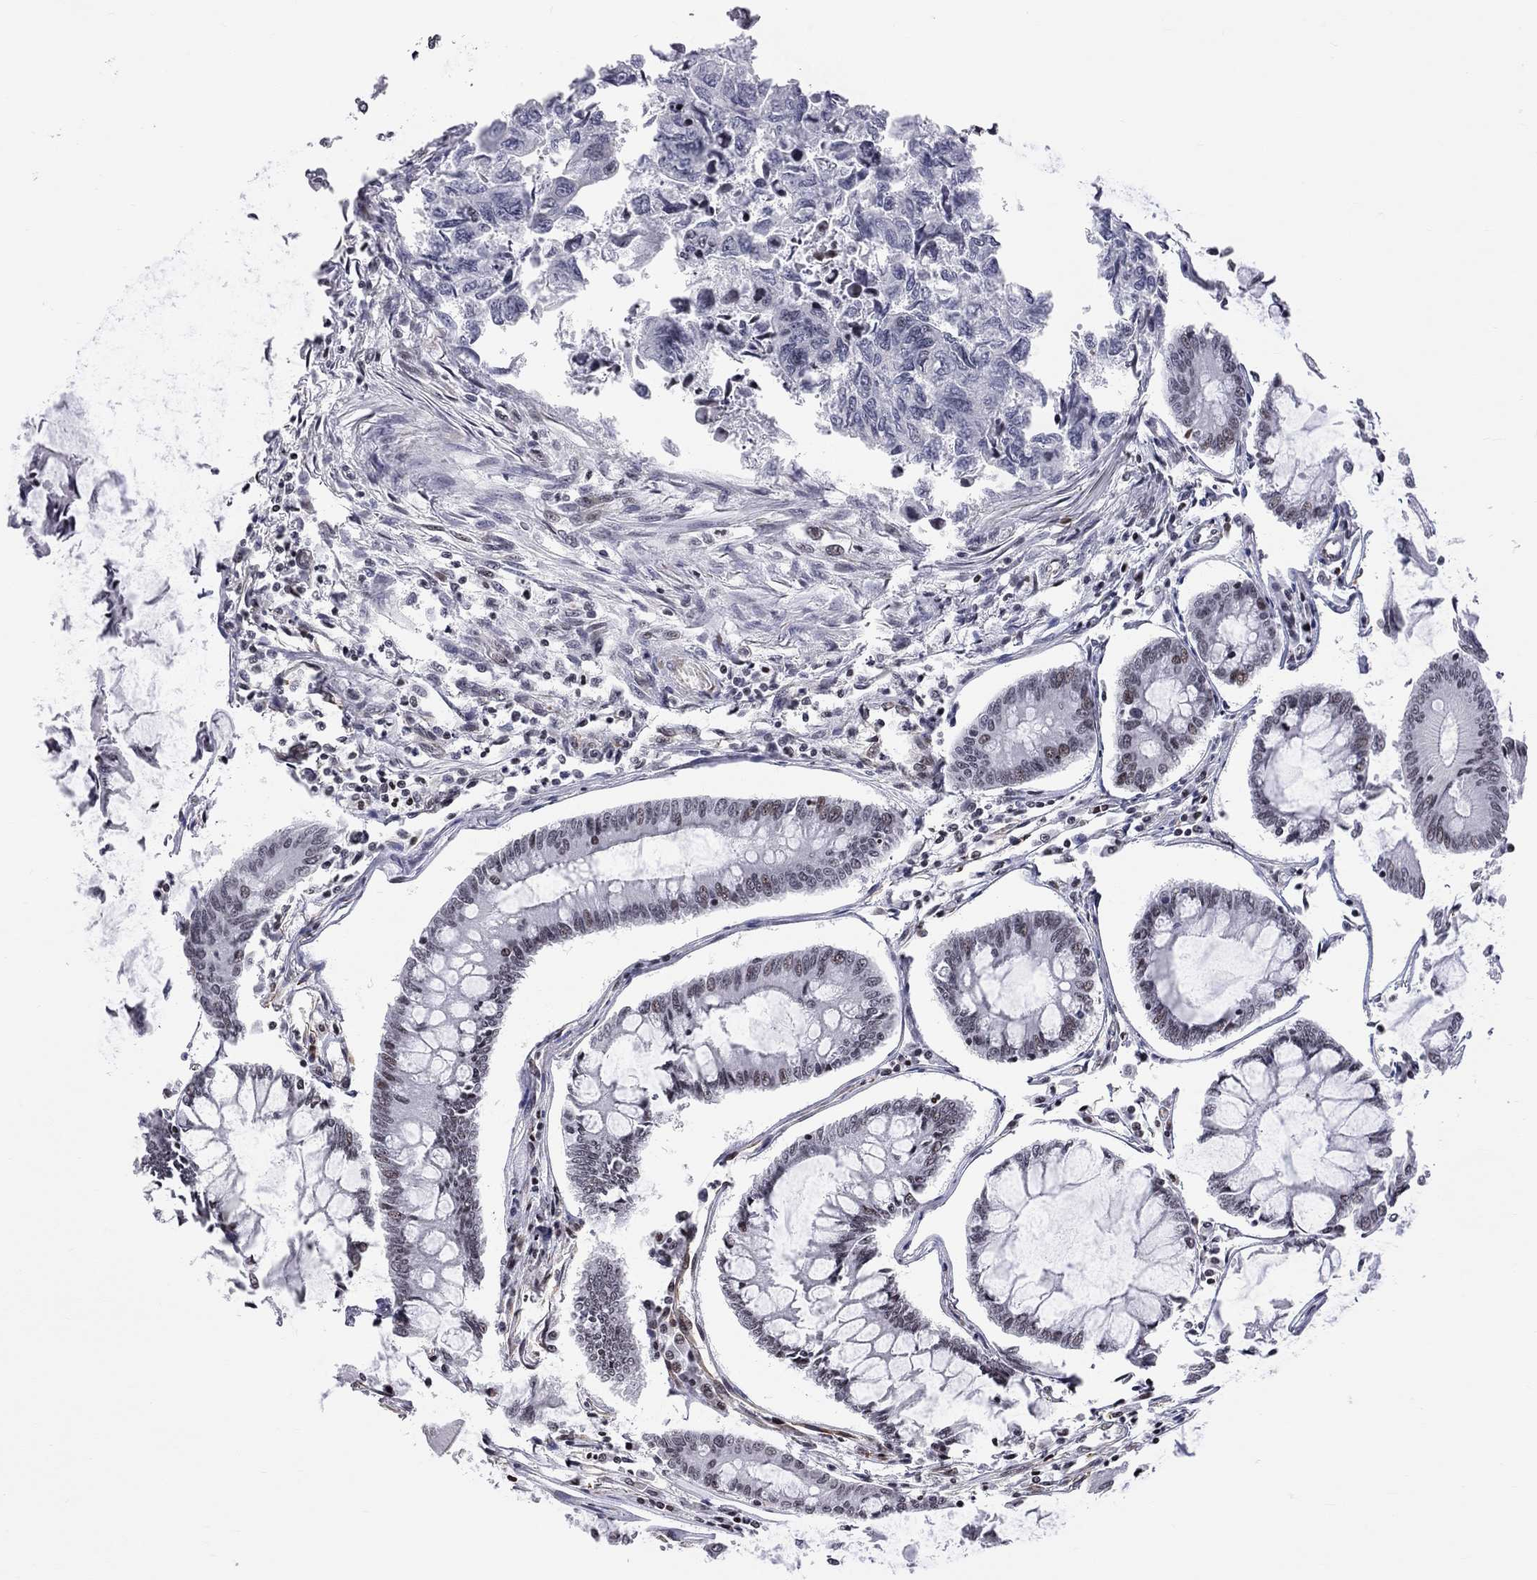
{"staining": {"intensity": "weak", "quantity": "<25%", "location": "nuclear"}, "tissue": "colorectal cancer", "cell_type": "Tumor cells", "image_type": "cancer", "snomed": [{"axis": "morphology", "description": "Adenocarcinoma, NOS"}, {"axis": "topography", "description": "Colon"}], "caption": "An IHC image of colorectal cancer is shown. There is no staining in tumor cells of colorectal cancer.", "gene": "MTNR1B", "patient": {"sex": "female", "age": 65}}